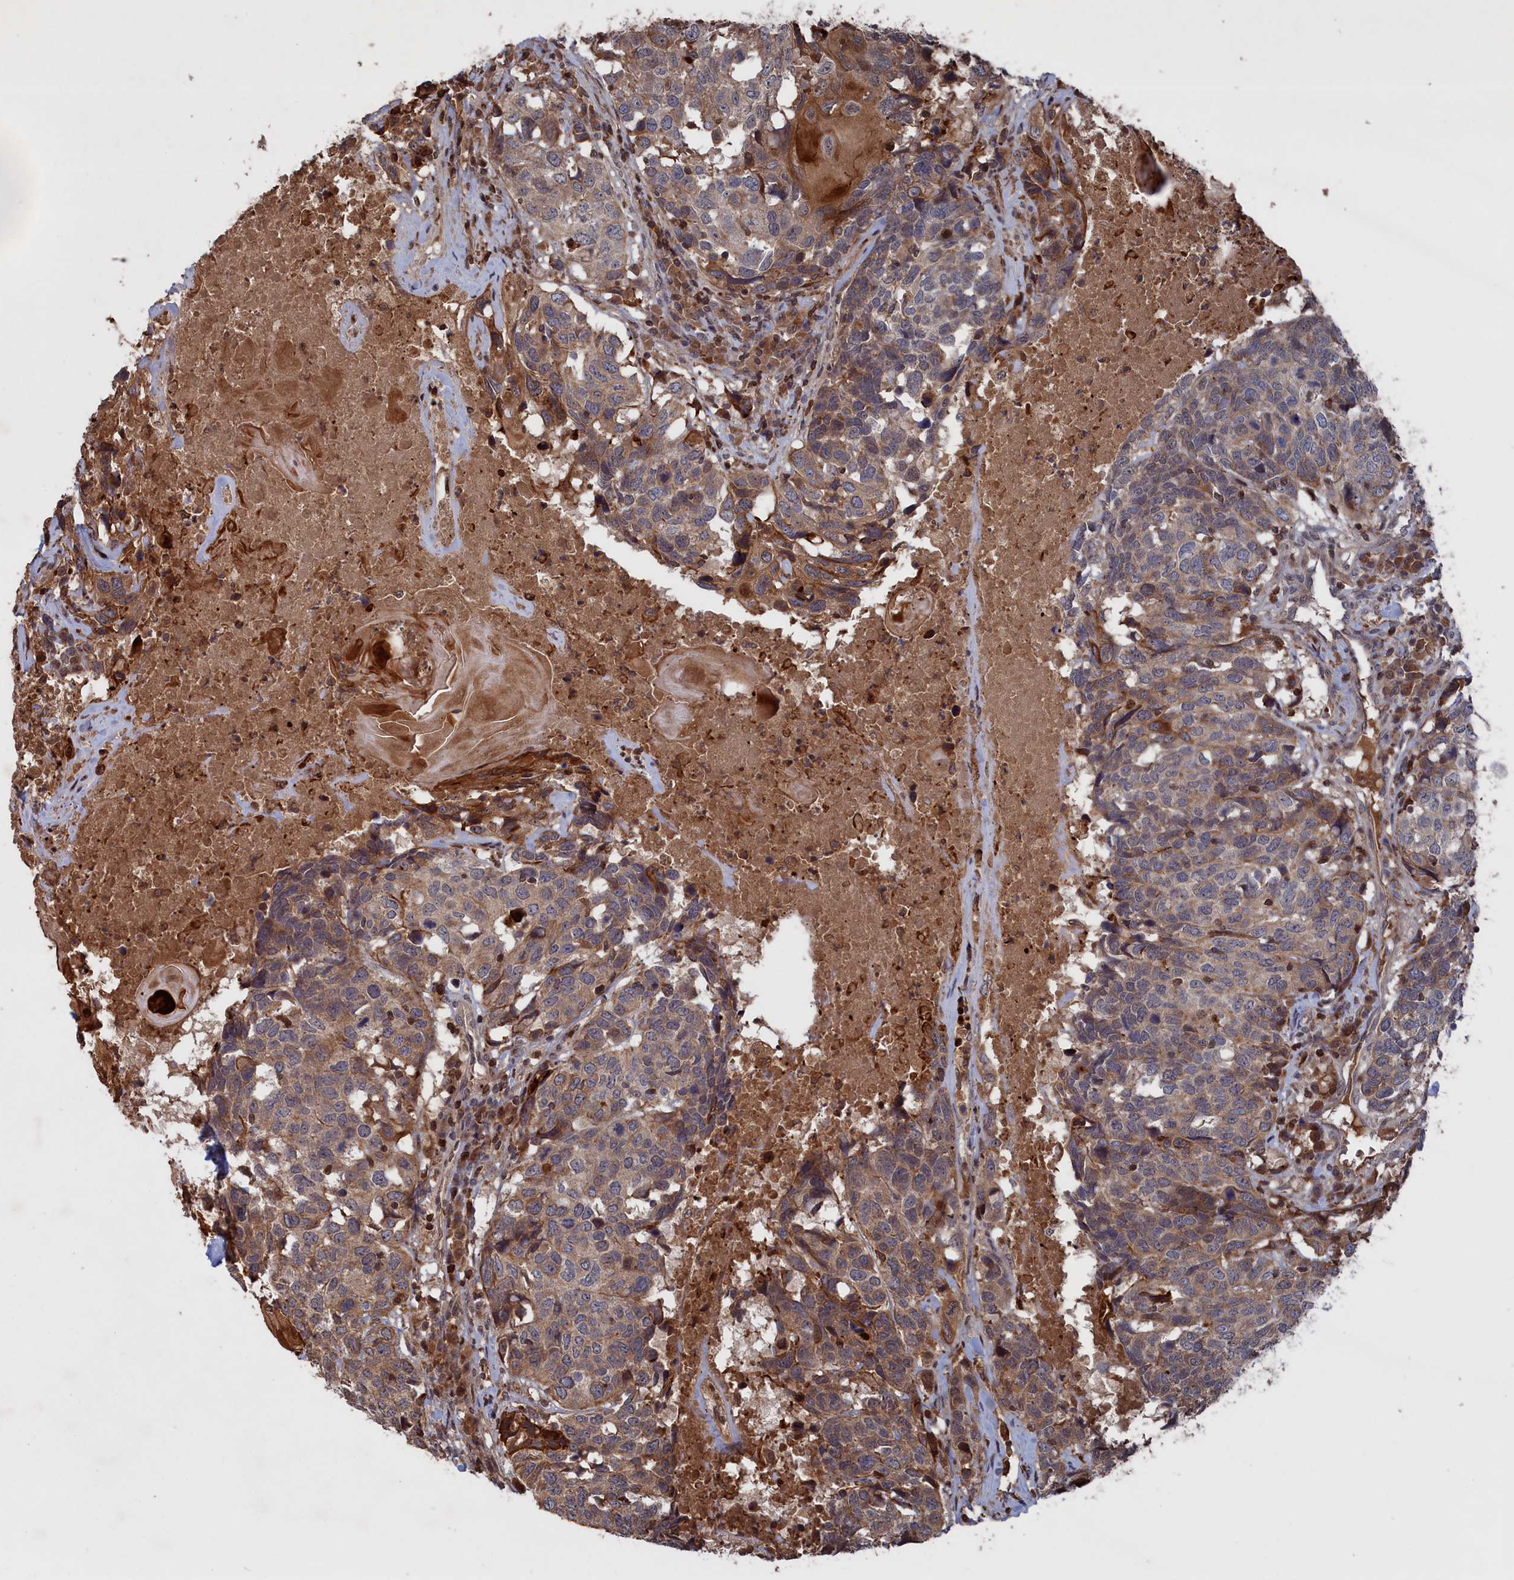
{"staining": {"intensity": "moderate", "quantity": "<25%", "location": "cytoplasmic/membranous"}, "tissue": "head and neck cancer", "cell_type": "Tumor cells", "image_type": "cancer", "snomed": [{"axis": "morphology", "description": "Squamous cell carcinoma, NOS"}, {"axis": "topography", "description": "Head-Neck"}], "caption": "Brown immunohistochemical staining in head and neck cancer displays moderate cytoplasmic/membranous expression in approximately <25% of tumor cells.", "gene": "PLA2G15", "patient": {"sex": "male", "age": 66}}